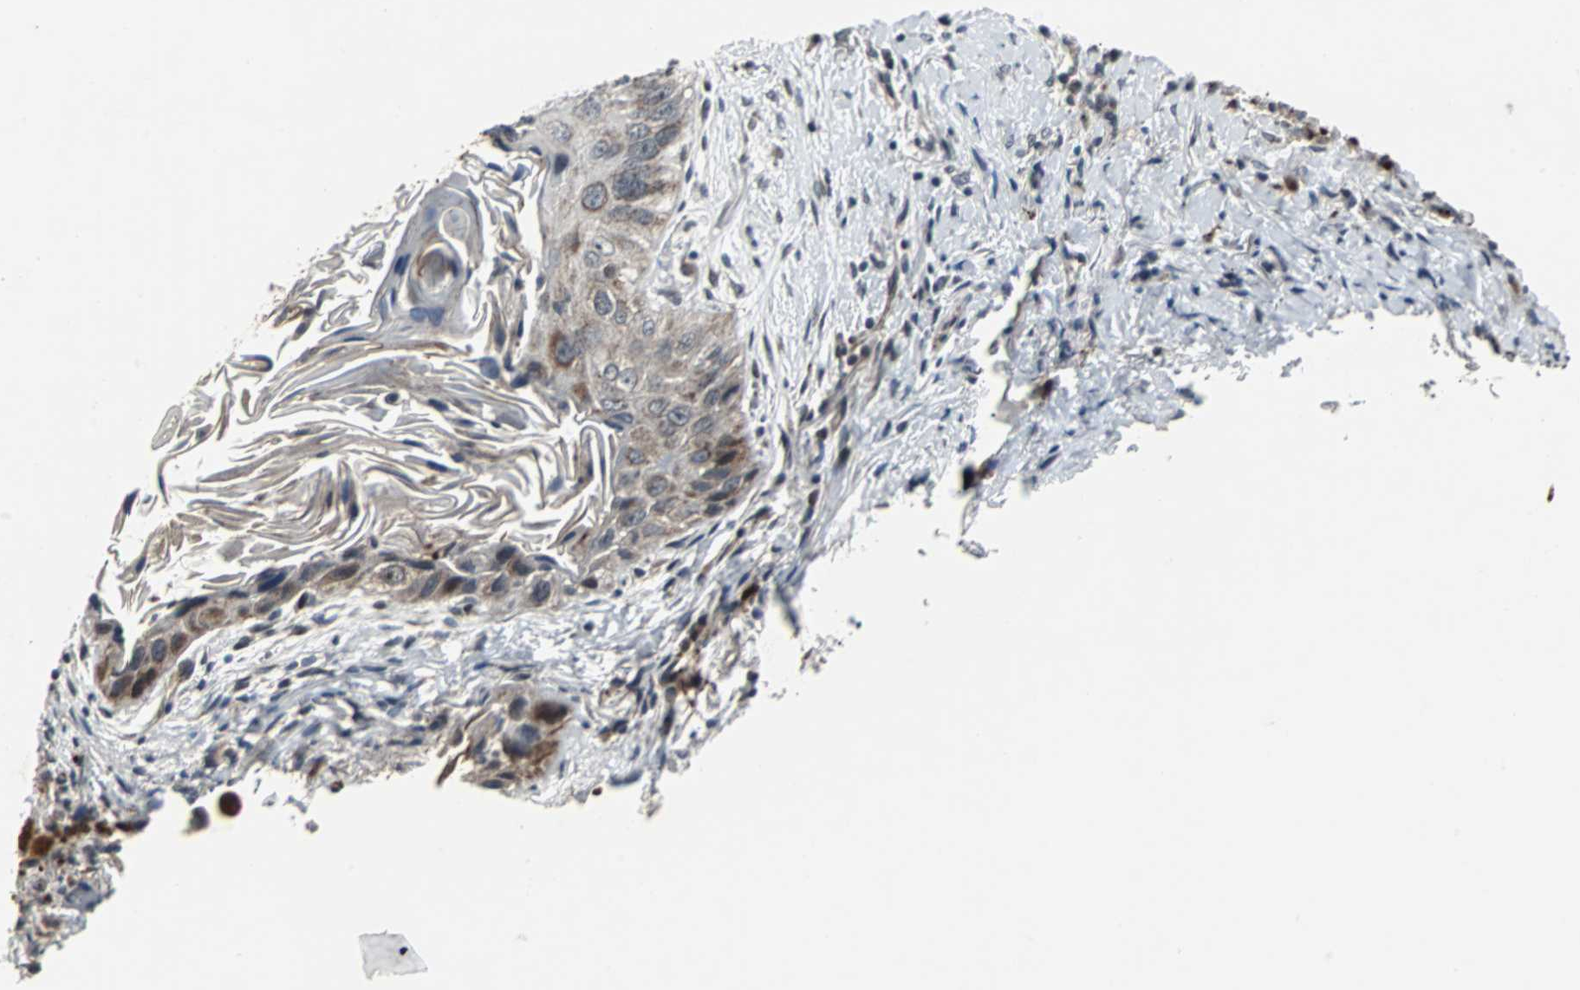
{"staining": {"intensity": "moderate", "quantity": "<25%", "location": "cytoplasmic/membranous"}, "tissue": "lung cancer", "cell_type": "Tumor cells", "image_type": "cancer", "snomed": [{"axis": "morphology", "description": "Squamous cell carcinoma, NOS"}, {"axis": "topography", "description": "Lung"}], "caption": "The immunohistochemical stain shows moderate cytoplasmic/membranous expression in tumor cells of lung cancer (squamous cell carcinoma) tissue.", "gene": "MRPL40", "patient": {"sex": "female", "age": 67}}